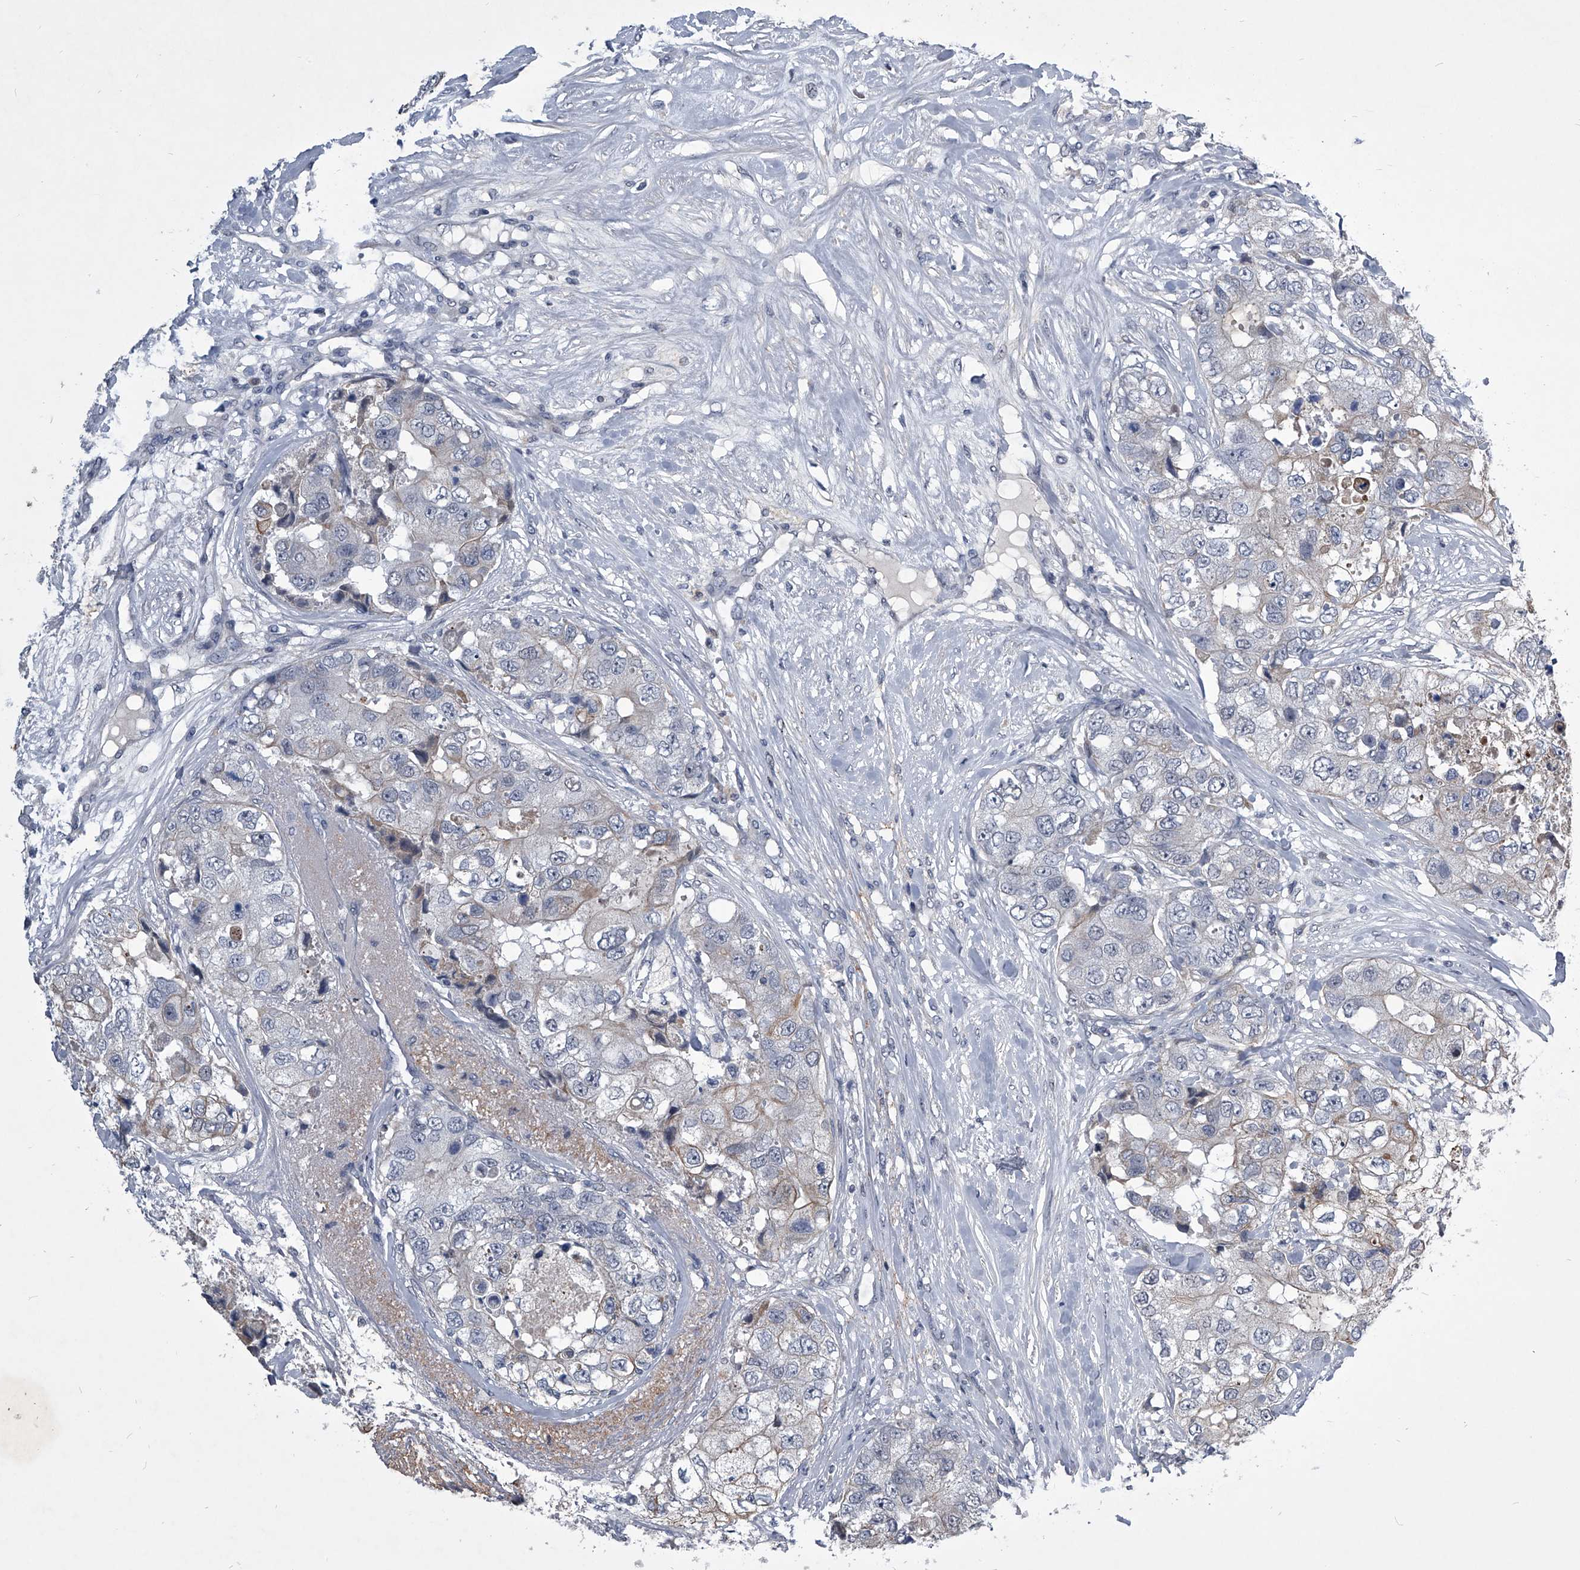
{"staining": {"intensity": "weak", "quantity": "<25%", "location": "cytoplasmic/membranous"}, "tissue": "breast cancer", "cell_type": "Tumor cells", "image_type": "cancer", "snomed": [{"axis": "morphology", "description": "Duct carcinoma"}, {"axis": "topography", "description": "Breast"}], "caption": "A photomicrograph of infiltrating ductal carcinoma (breast) stained for a protein shows no brown staining in tumor cells.", "gene": "ZNF76", "patient": {"sex": "female", "age": 62}}